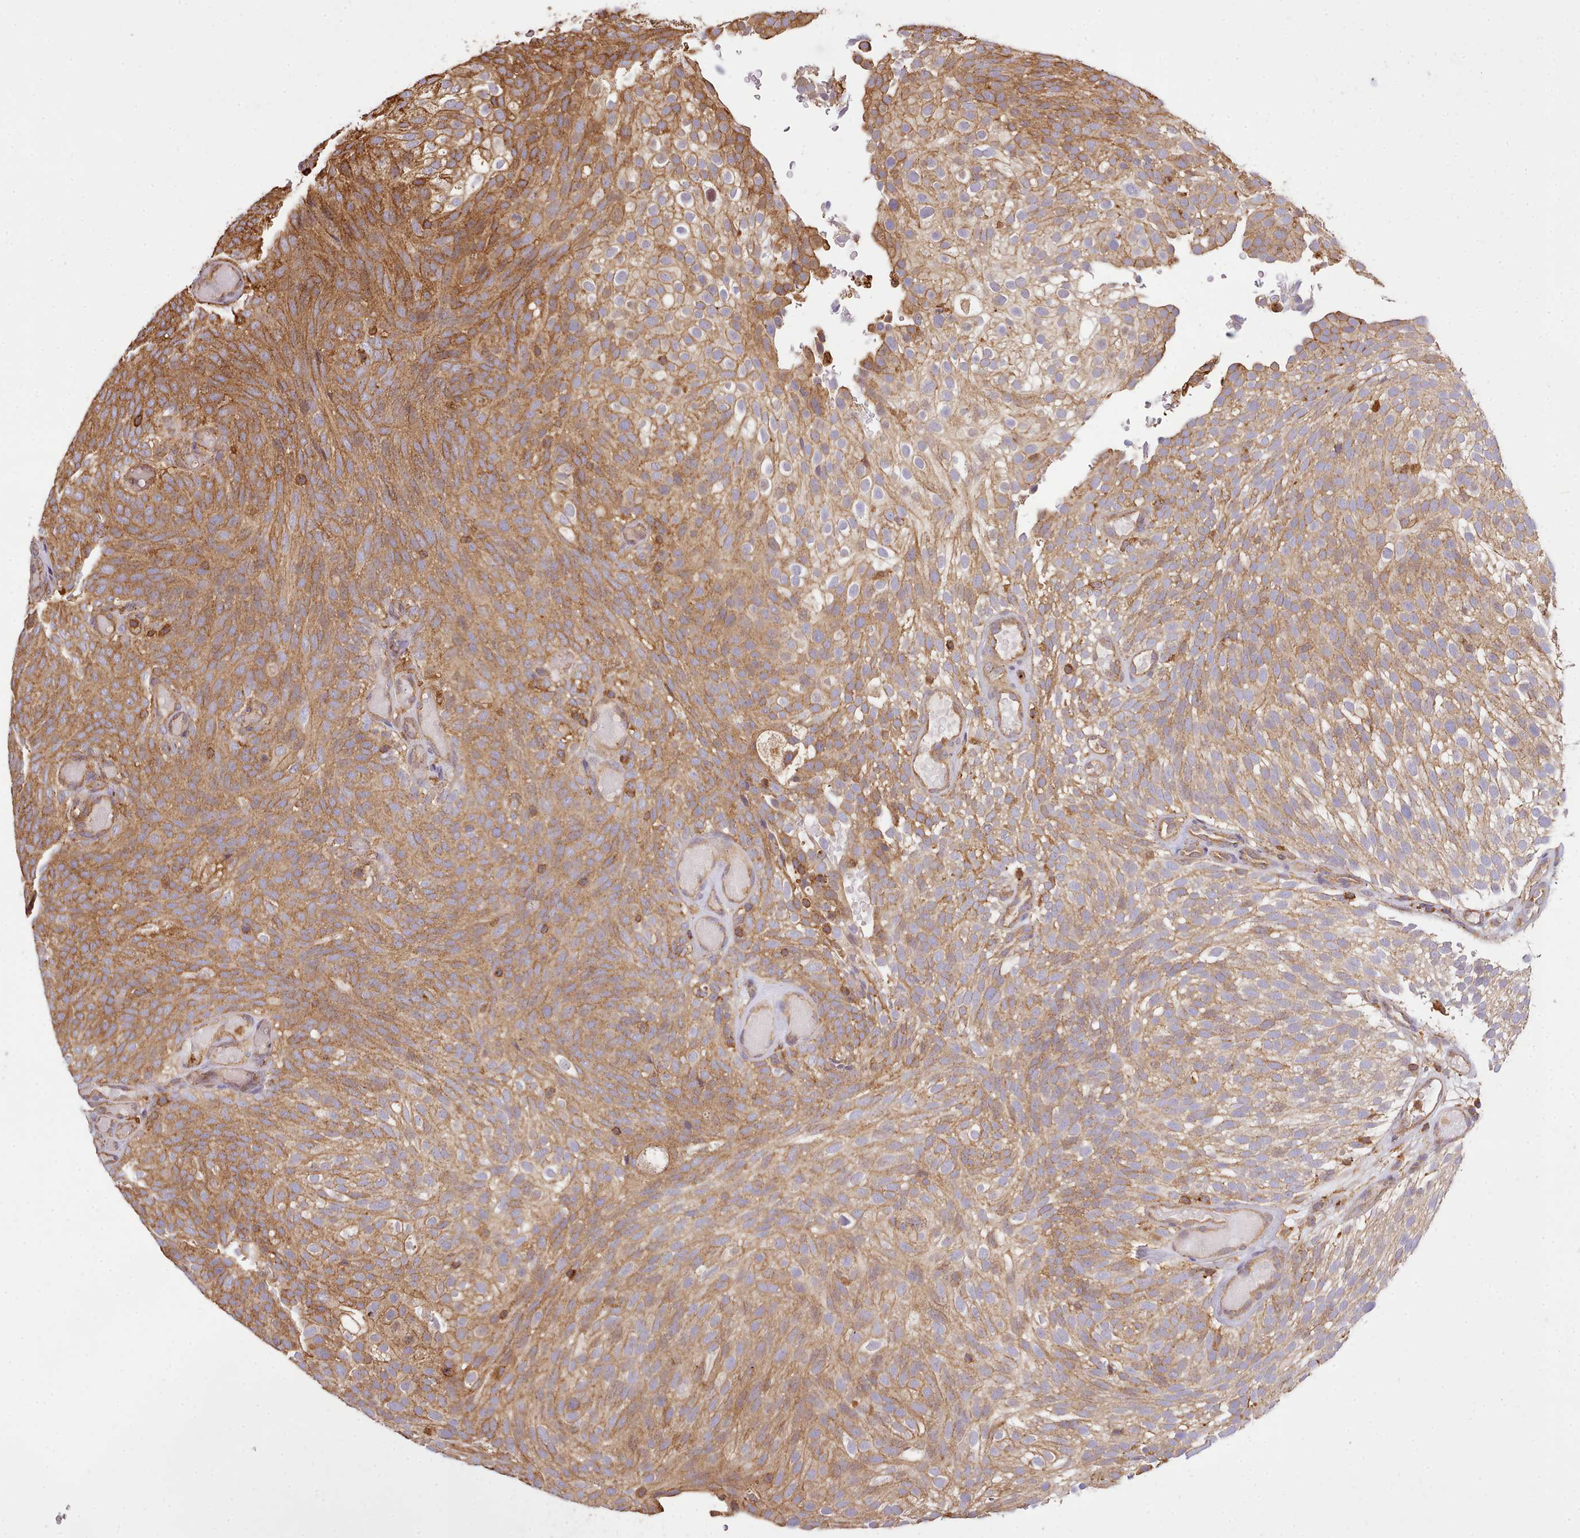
{"staining": {"intensity": "moderate", "quantity": ">75%", "location": "cytoplasmic/membranous"}, "tissue": "urothelial cancer", "cell_type": "Tumor cells", "image_type": "cancer", "snomed": [{"axis": "morphology", "description": "Urothelial carcinoma, Low grade"}, {"axis": "topography", "description": "Urinary bladder"}], "caption": "Immunohistochemistry histopathology image of low-grade urothelial carcinoma stained for a protein (brown), which exhibits medium levels of moderate cytoplasmic/membranous positivity in about >75% of tumor cells.", "gene": "CAPZA1", "patient": {"sex": "male", "age": 78}}